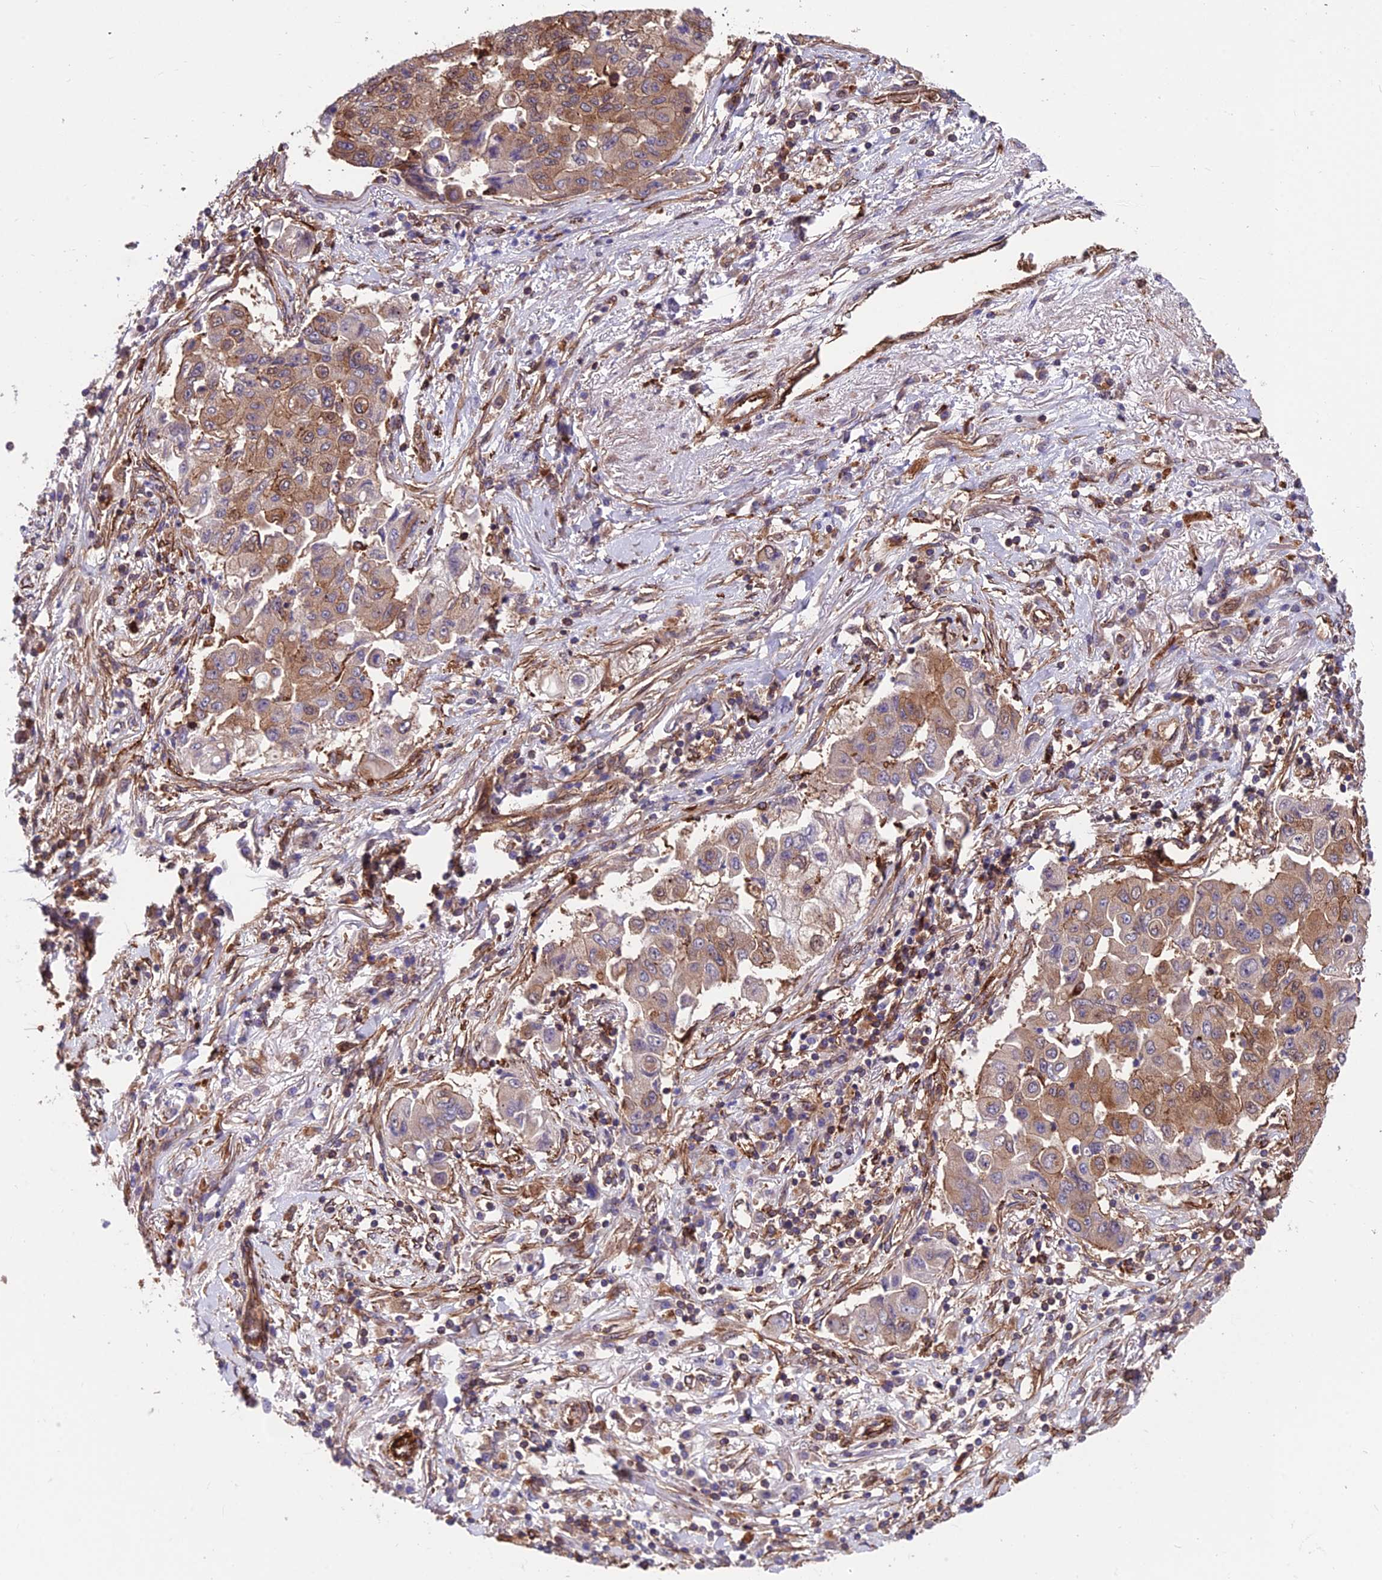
{"staining": {"intensity": "weak", "quantity": "25%-75%", "location": "cytoplasmic/membranous"}, "tissue": "lung cancer", "cell_type": "Tumor cells", "image_type": "cancer", "snomed": [{"axis": "morphology", "description": "Squamous cell carcinoma, NOS"}, {"axis": "topography", "description": "Lung"}], "caption": "Protein analysis of lung squamous cell carcinoma tissue exhibits weak cytoplasmic/membranous expression in approximately 25%-75% of tumor cells.", "gene": "RTN4RL1", "patient": {"sex": "male", "age": 74}}